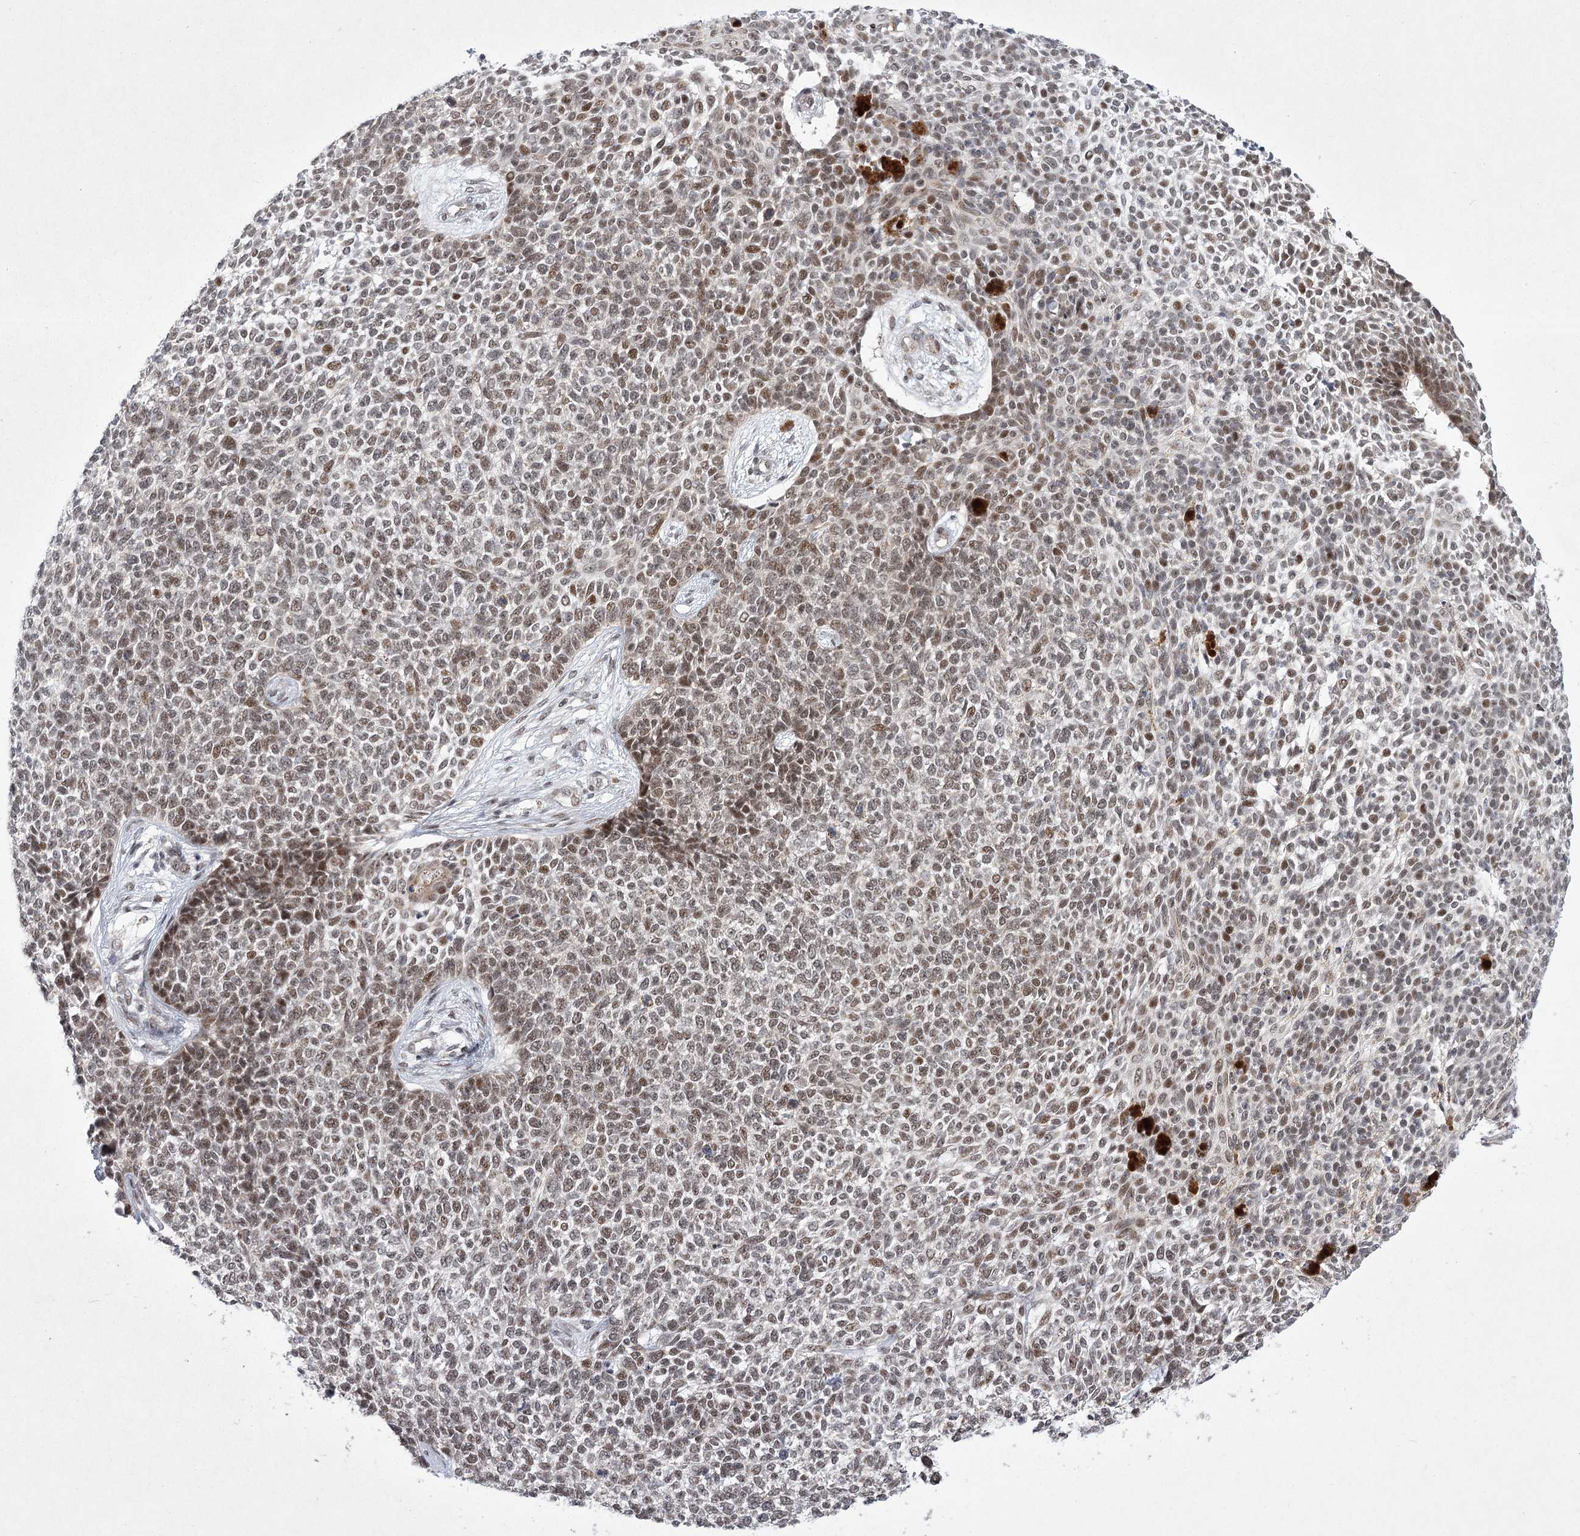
{"staining": {"intensity": "moderate", "quantity": ">75%", "location": "nuclear"}, "tissue": "skin cancer", "cell_type": "Tumor cells", "image_type": "cancer", "snomed": [{"axis": "morphology", "description": "Basal cell carcinoma"}, {"axis": "topography", "description": "Skin"}], "caption": "Tumor cells demonstrate medium levels of moderate nuclear staining in about >75% of cells in human skin cancer.", "gene": "CIB4", "patient": {"sex": "female", "age": 84}}